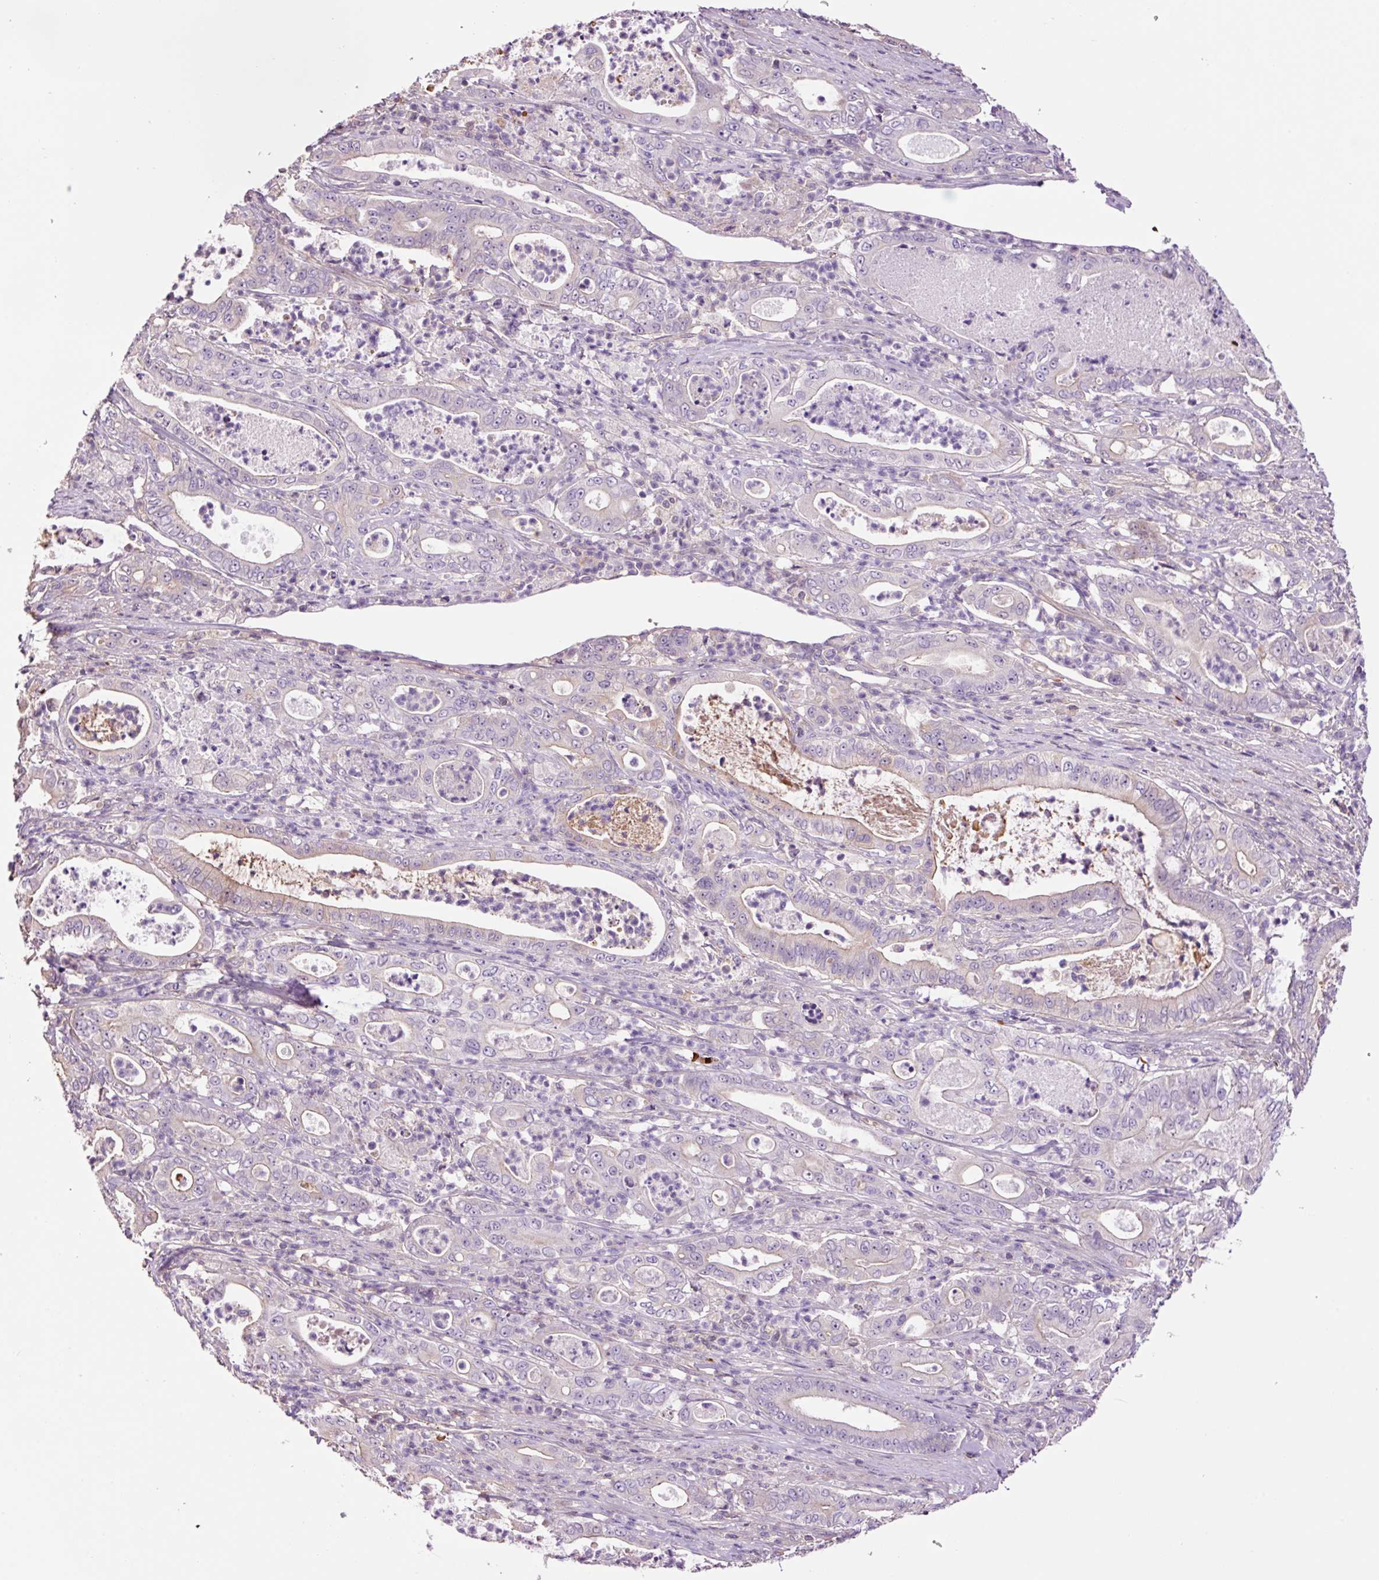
{"staining": {"intensity": "negative", "quantity": "none", "location": "none"}, "tissue": "pancreatic cancer", "cell_type": "Tumor cells", "image_type": "cancer", "snomed": [{"axis": "morphology", "description": "Adenocarcinoma, NOS"}, {"axis": "topography", "description": "Pancreas"}], "caption": "A high-resolution photomicrograph shows immunohistochemistry (IHC) staining of pancreatic cancer (adenocarcinoma), which demonstrates no significant staining in tumor cells. The staining was performed using DAB to visualize the protein expression in brown, while the nuclei were stained in blue with hematoxylin (Magnification: 20x).", "gene": "TMEM235", "patient": {"sex": "male", "age": 71}}